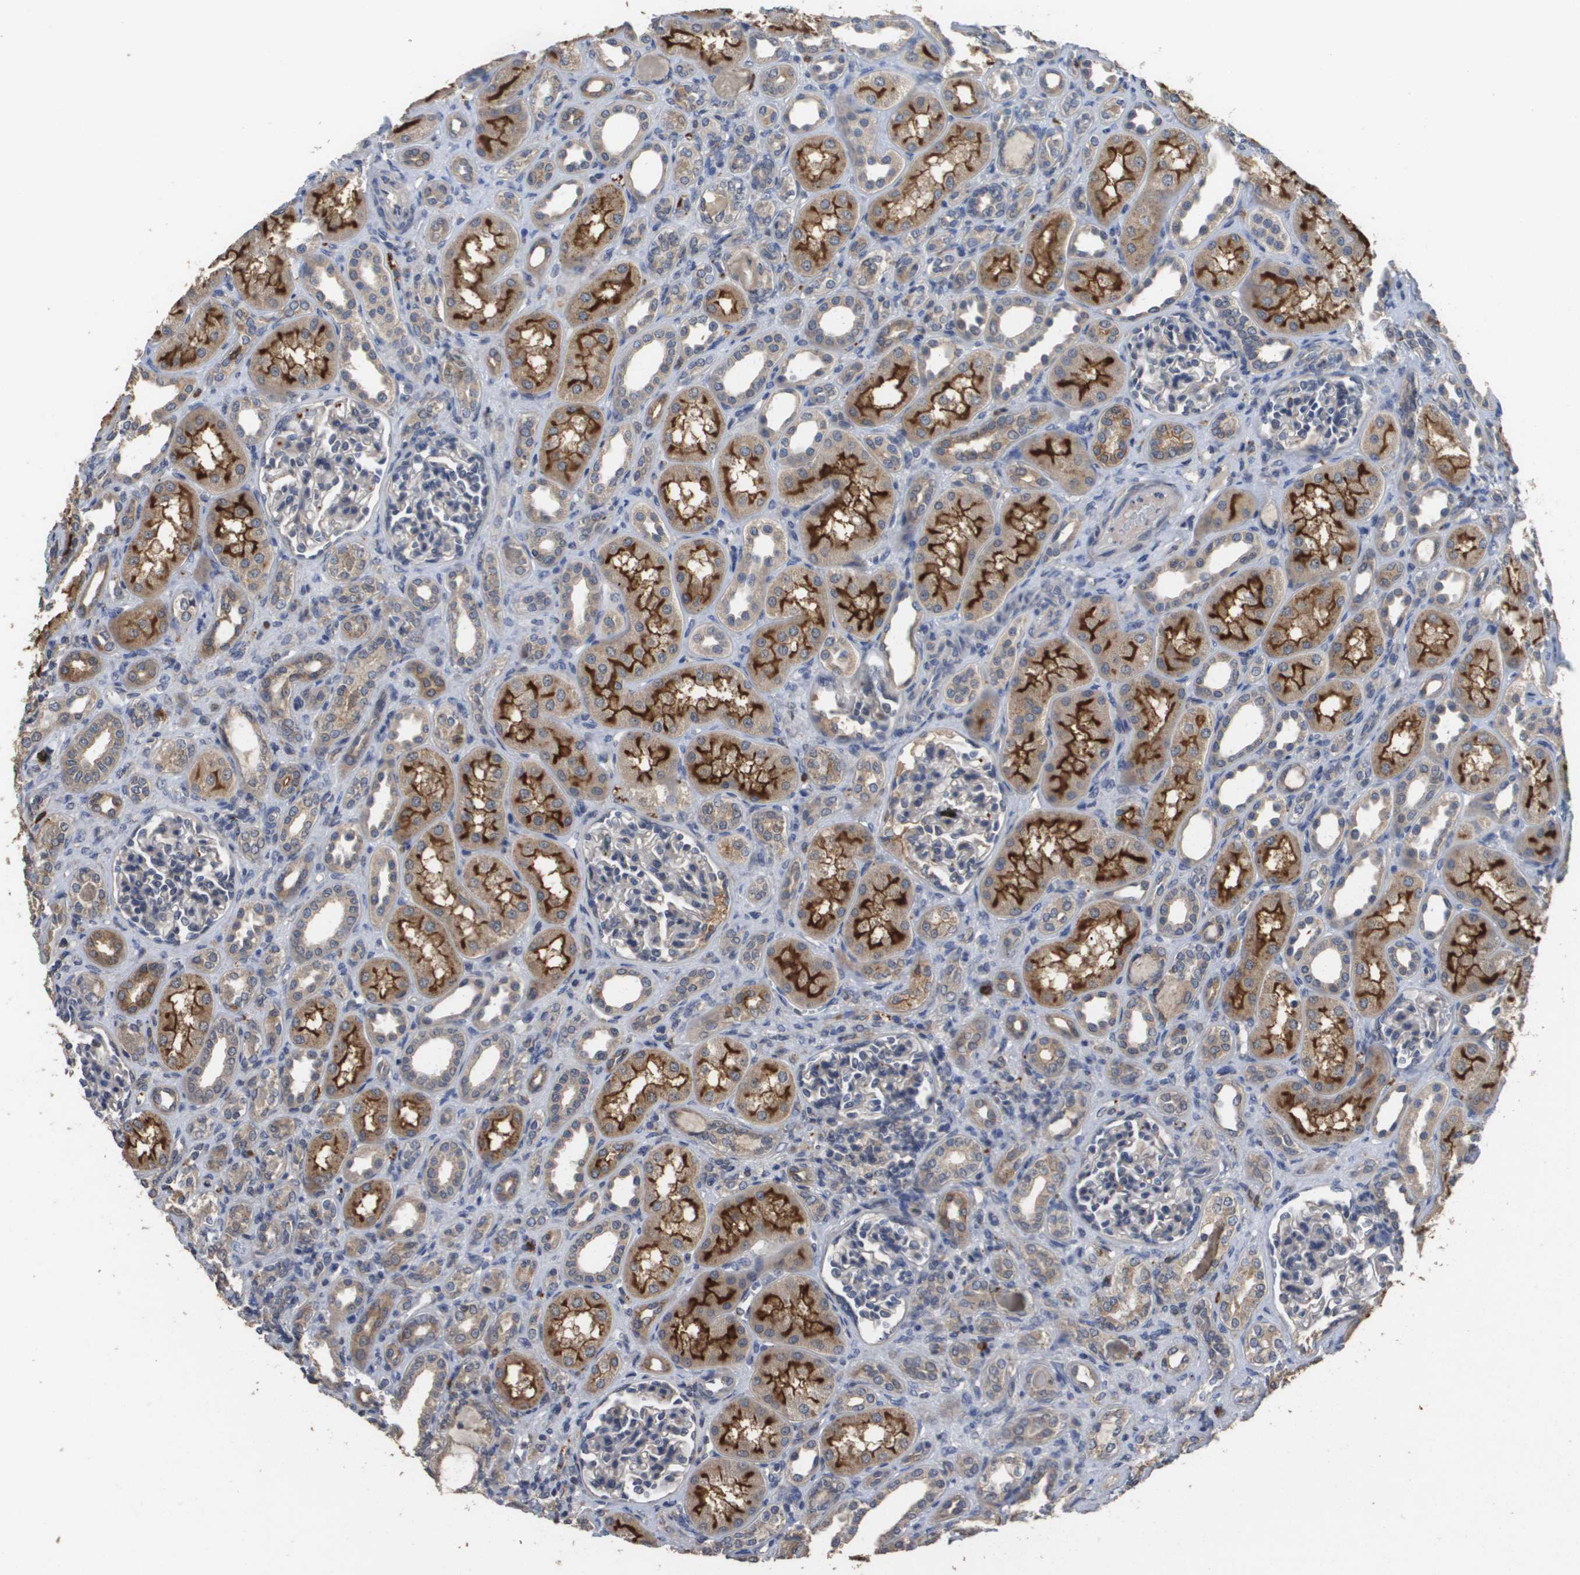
{"staining": {"intensity": "negative", "quantity": "none", "location": "none"}, "tissue": "kidney", "cell_type": "Cells in glomeruli", "image_type": "normal", "snomed": [{"axis": "morphology", "description": "Normal tissue, NOS"}, {"axis": "topography", "description": "Kidney"}], "caption": "Immunohistochemistry (IHC) histopathology image of unremarkable kidney: kidney stained with DAB (3,3'-diaminobenzidine) exhibits no significant protein expression in cells in glomeruli.", "gene": "RAB27B", "patient": {"sex": "male", "age": 7}}